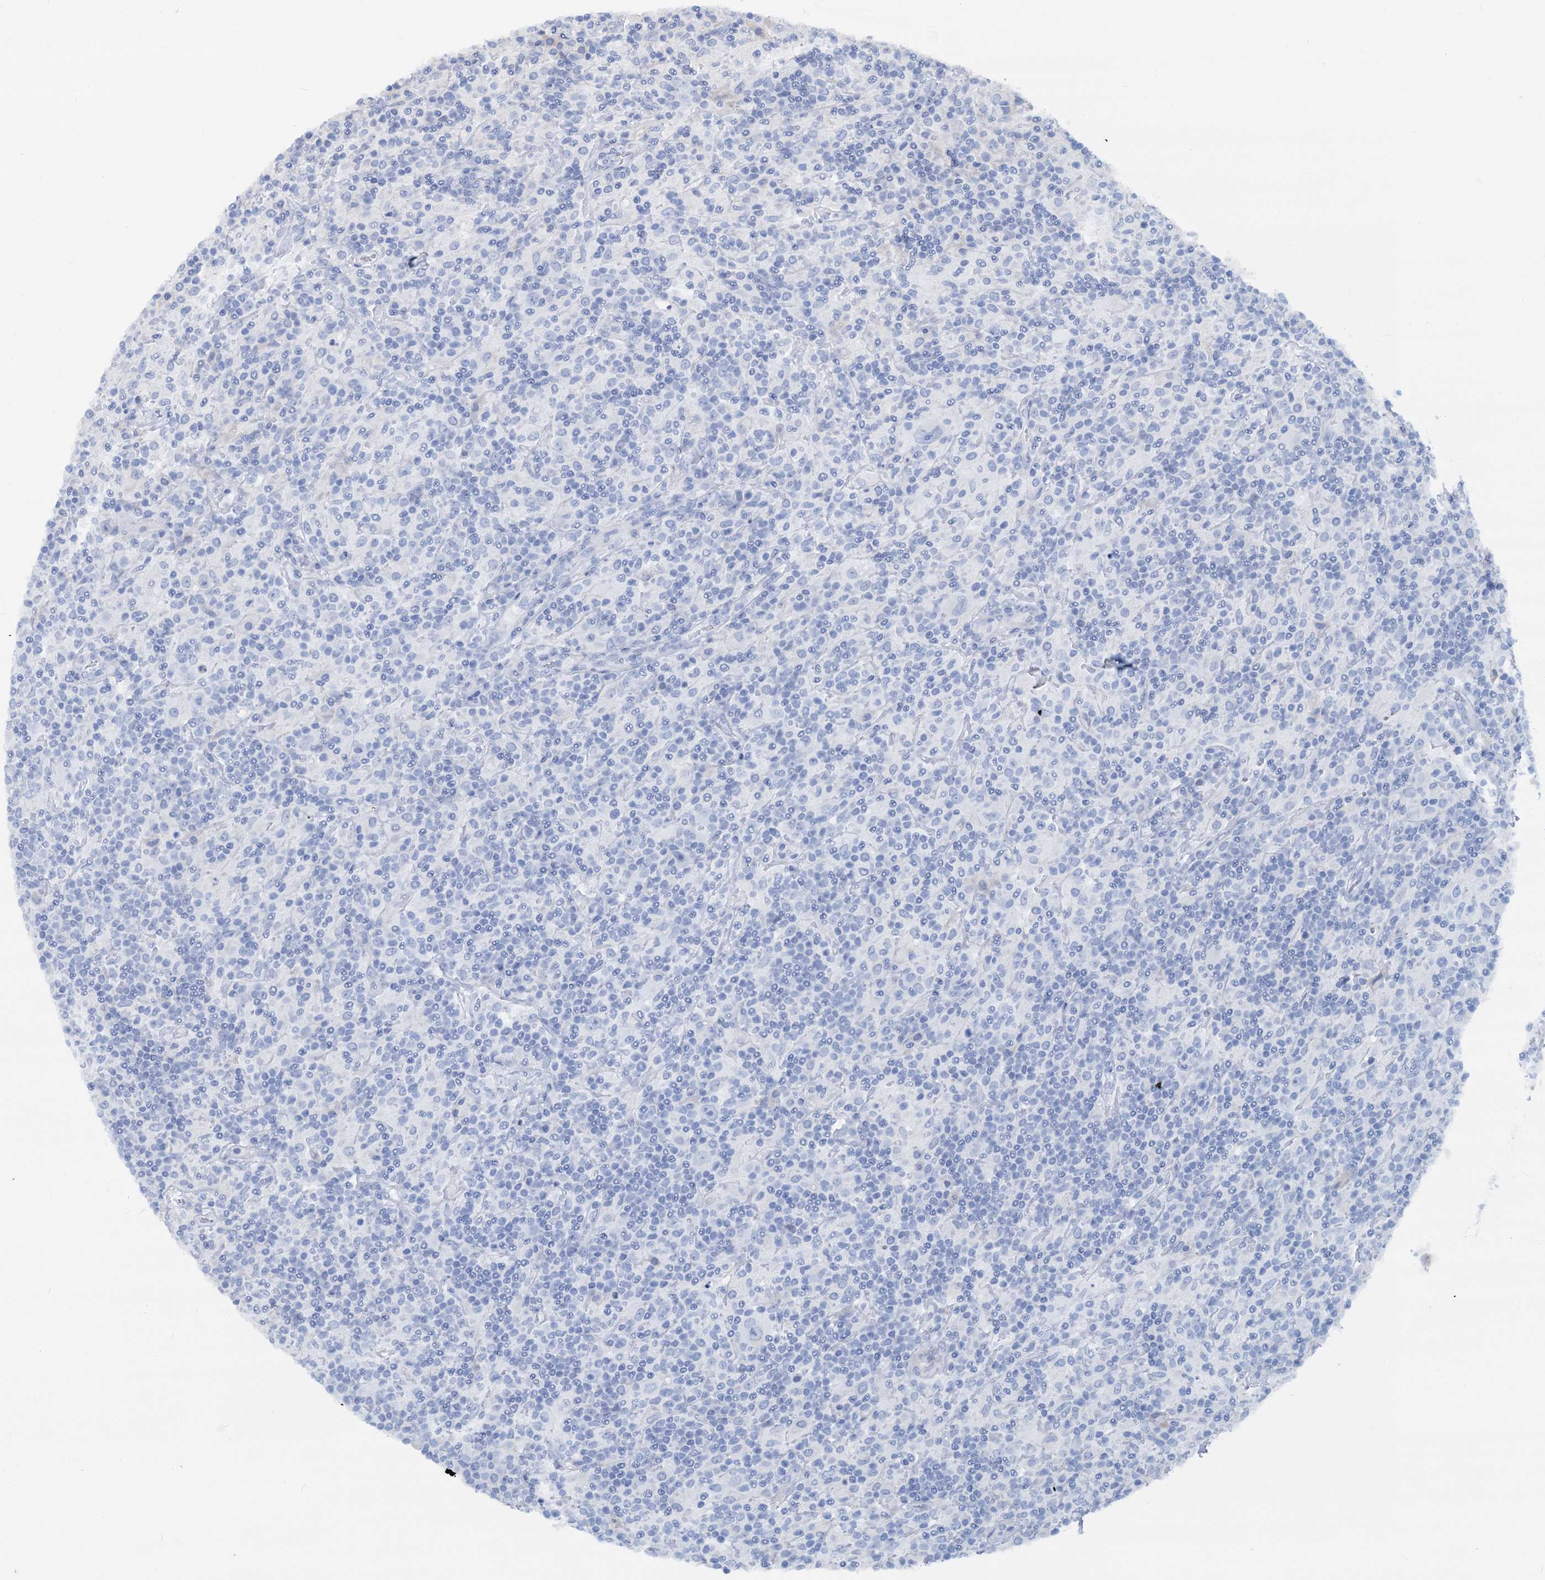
{"staining": {"intensity": "negative", "quantity": "none", "location": "none"}, "tissue": "lymphoma", "cell_type": "Tumor cells", "image_type": "cancer", "snomed": [{"axis": "morphology", "description": "Hodgkin's disease, NOS"}, {"axis": "topography", "description": "Lymph node"}], "caption": "This micrograph is of lymphoma stained with IHC to label a protein in brown with the nuclei are counter-stained blue. There is no positivity in tumor cells.", "gene": "RBP3", "patient": {"sex": "male", "age": 70}}